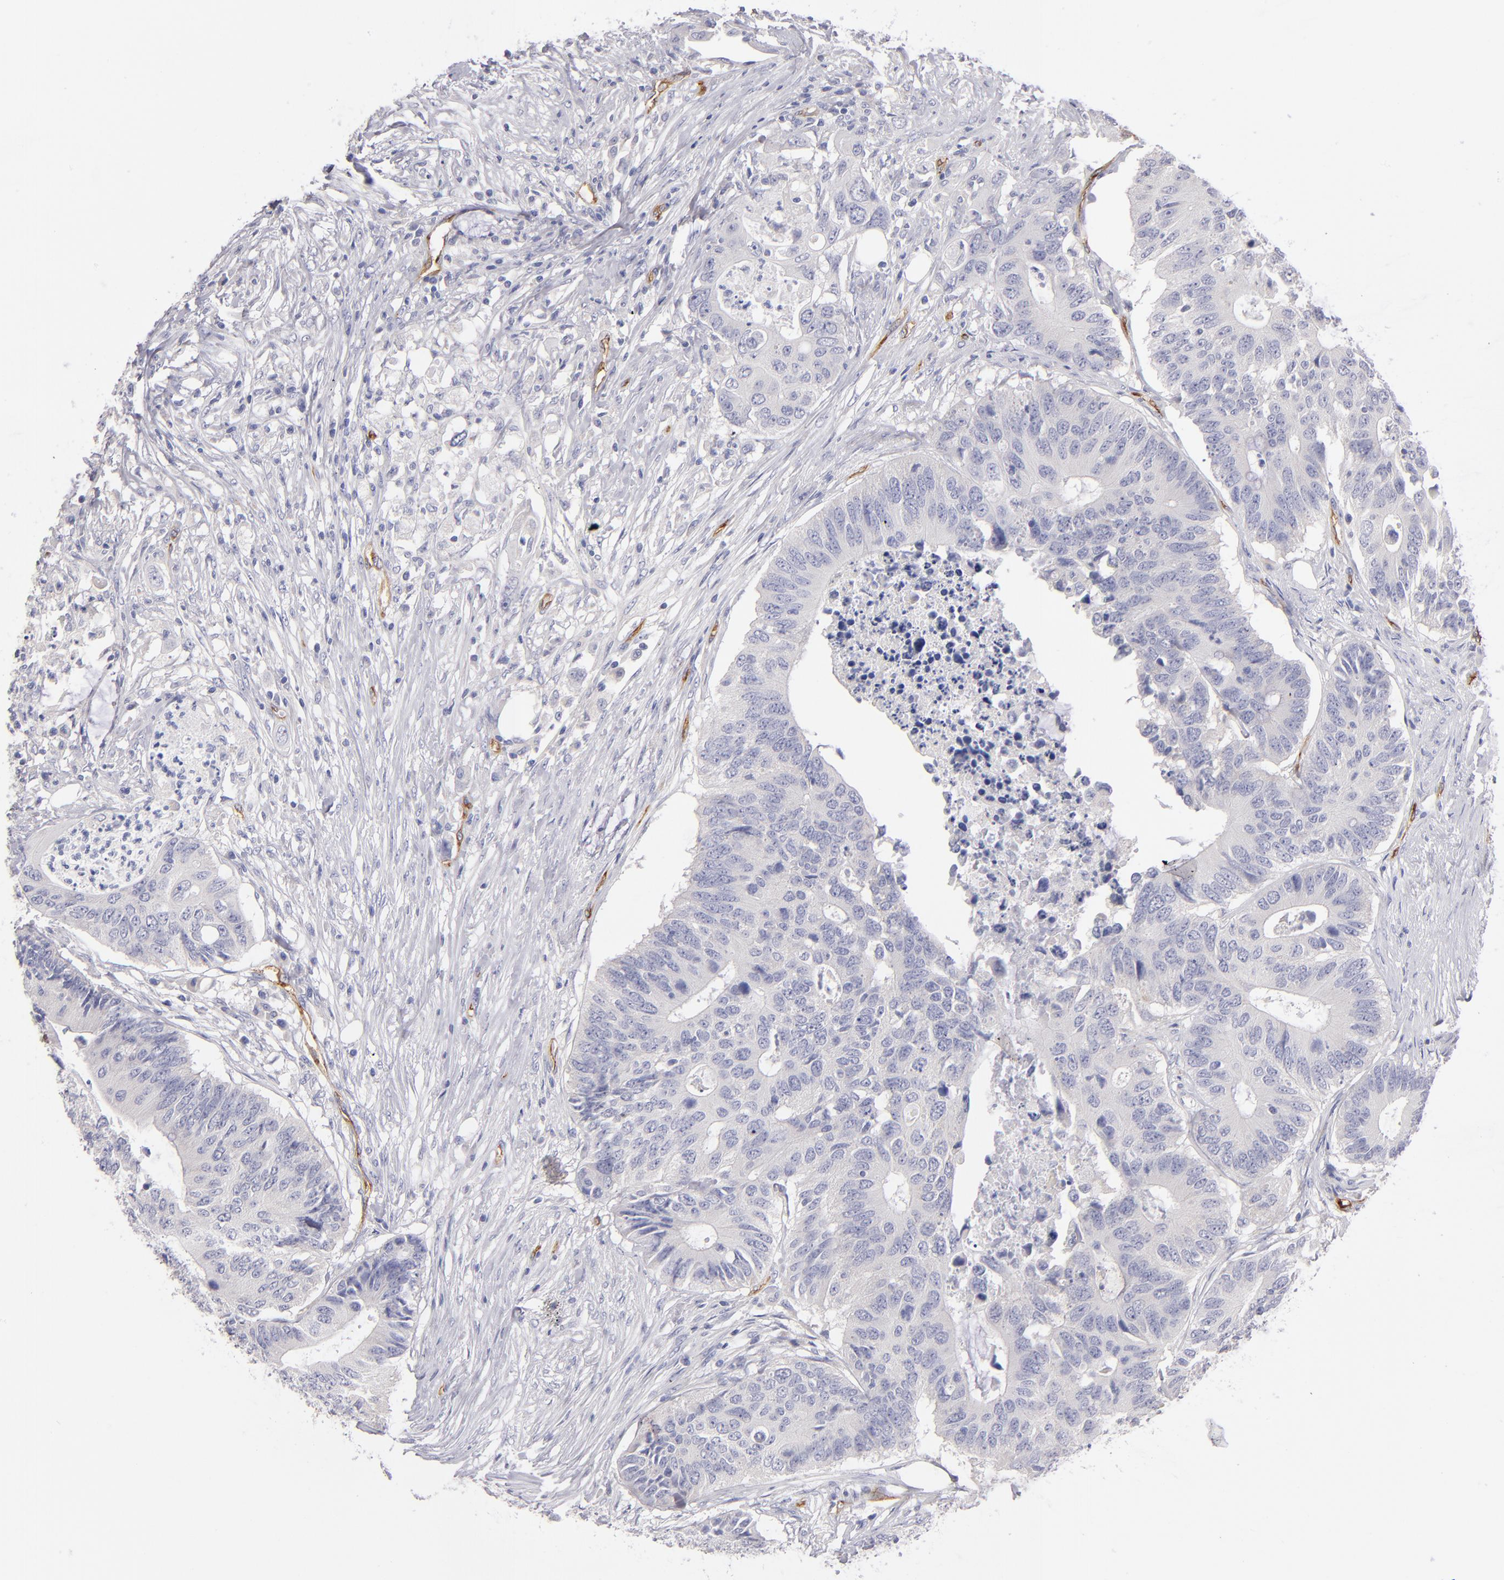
{"staining": {"intensity": "negative", "quantity": "none", "location": "none"}, "tissue": "colorectal cancer", "cell_type": "Tumor cells", "image_type": "cancer", "snomed": [{"axis": "morphology", "description": "Adenocarcinoma, NOS"}, {"axis": "topography", "description": "Colon"}], "caption": "Colorectal cancer (adenocarcinoma) was stained to show a protein in brown. There is no significant staining in tumor cells.", "gene": "PLVAP", "patient": {"sex": "male", "age": 71}}